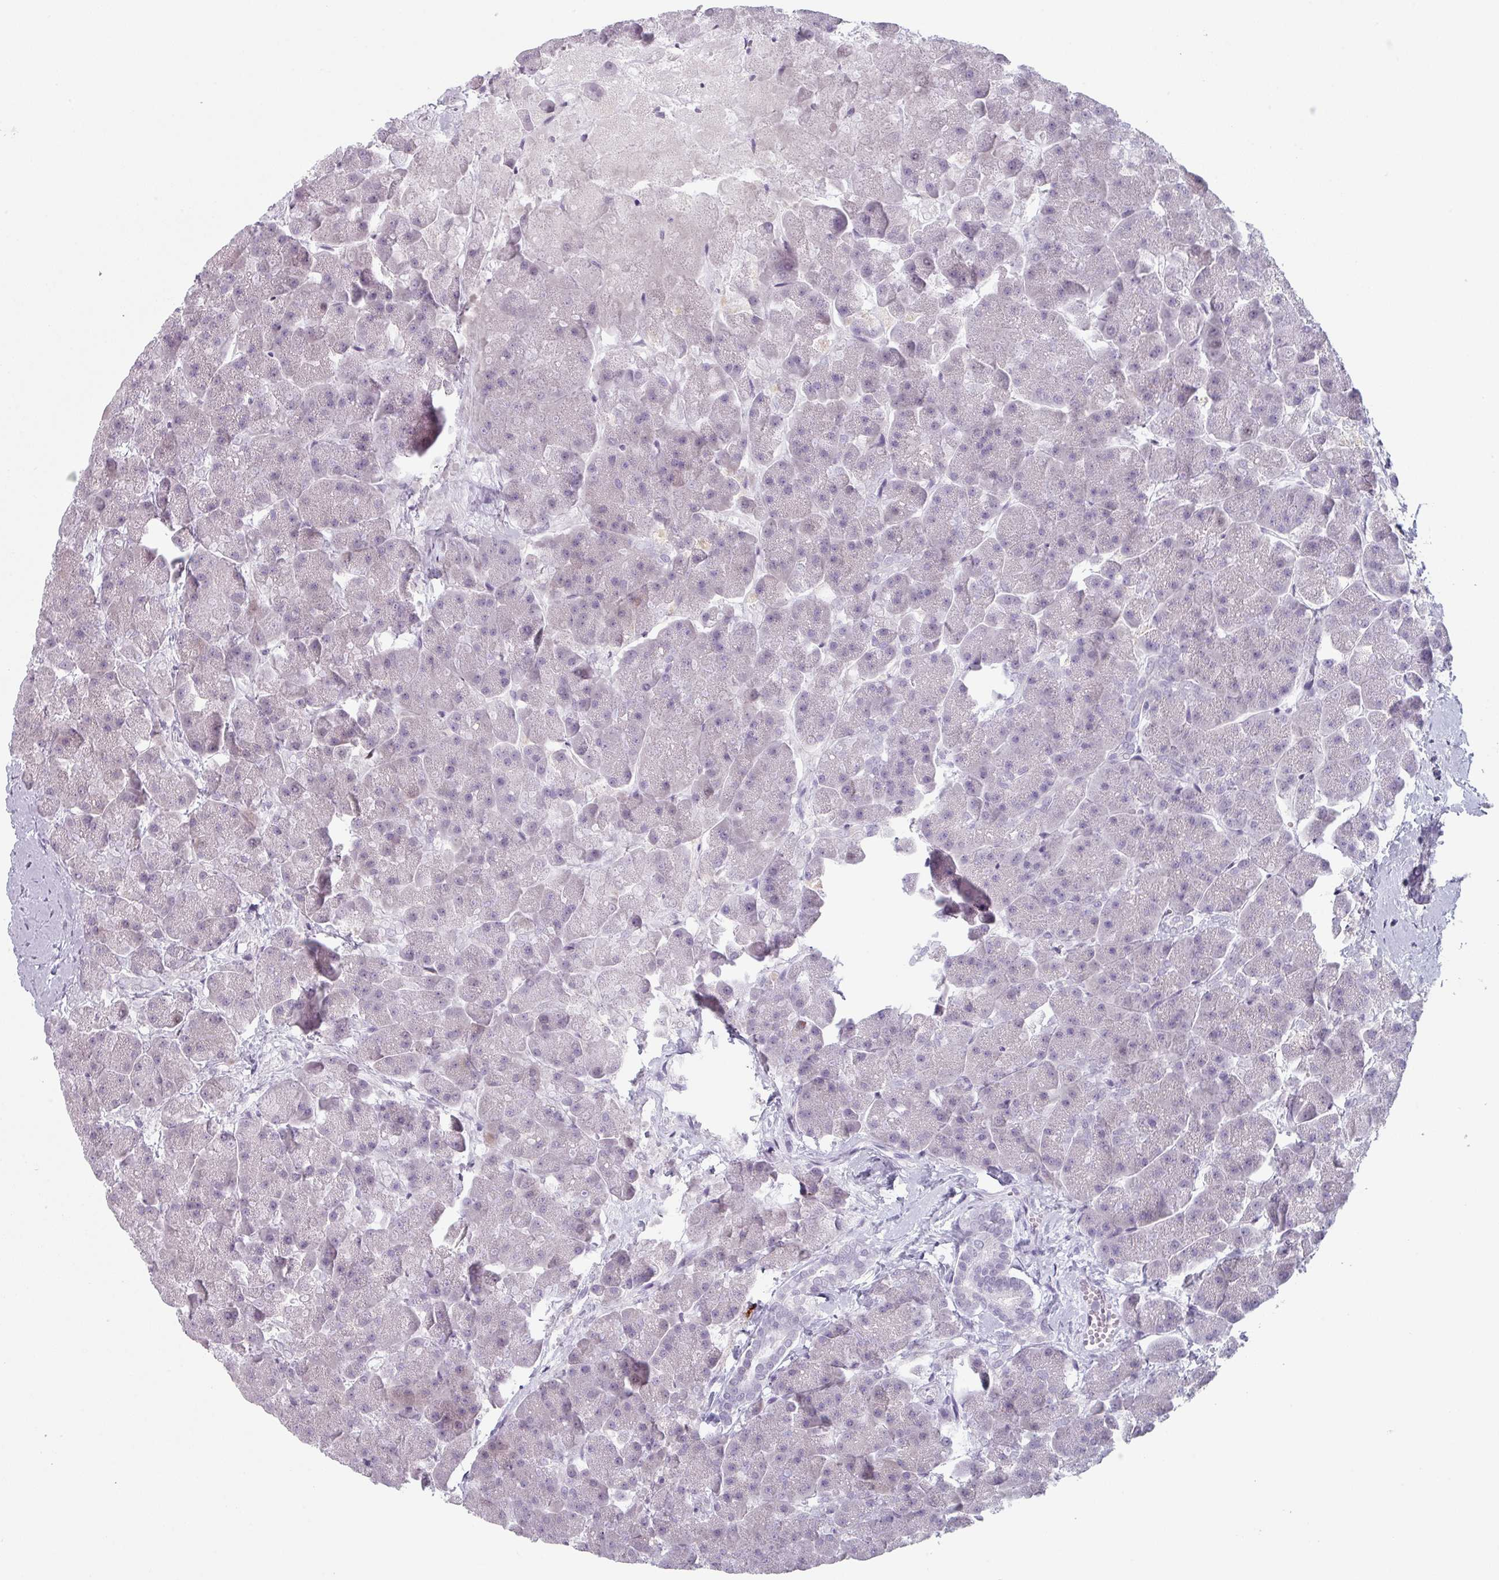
{"staining": {"intensity": "negative", "quantity": "none", "location": "none"}, "tissue": "pancreas", "cell_type": "Exocrine glandular cells", "image_type": "normal", "snomed": [{"axis": "morphology", "description": "Normal tissue, NOS"}, {"axis": "topography", "description": "Pancreas"}, {"axis": "topography", "description": "Peripheral nerve tissue"}], "caption": "Immunohistochemistry (IHC) of unremarkable pancreas displays no staining in exocrine glandular cells.", "gene": "SLC35G2", "patient": {"sex": "male", "age": 54}}